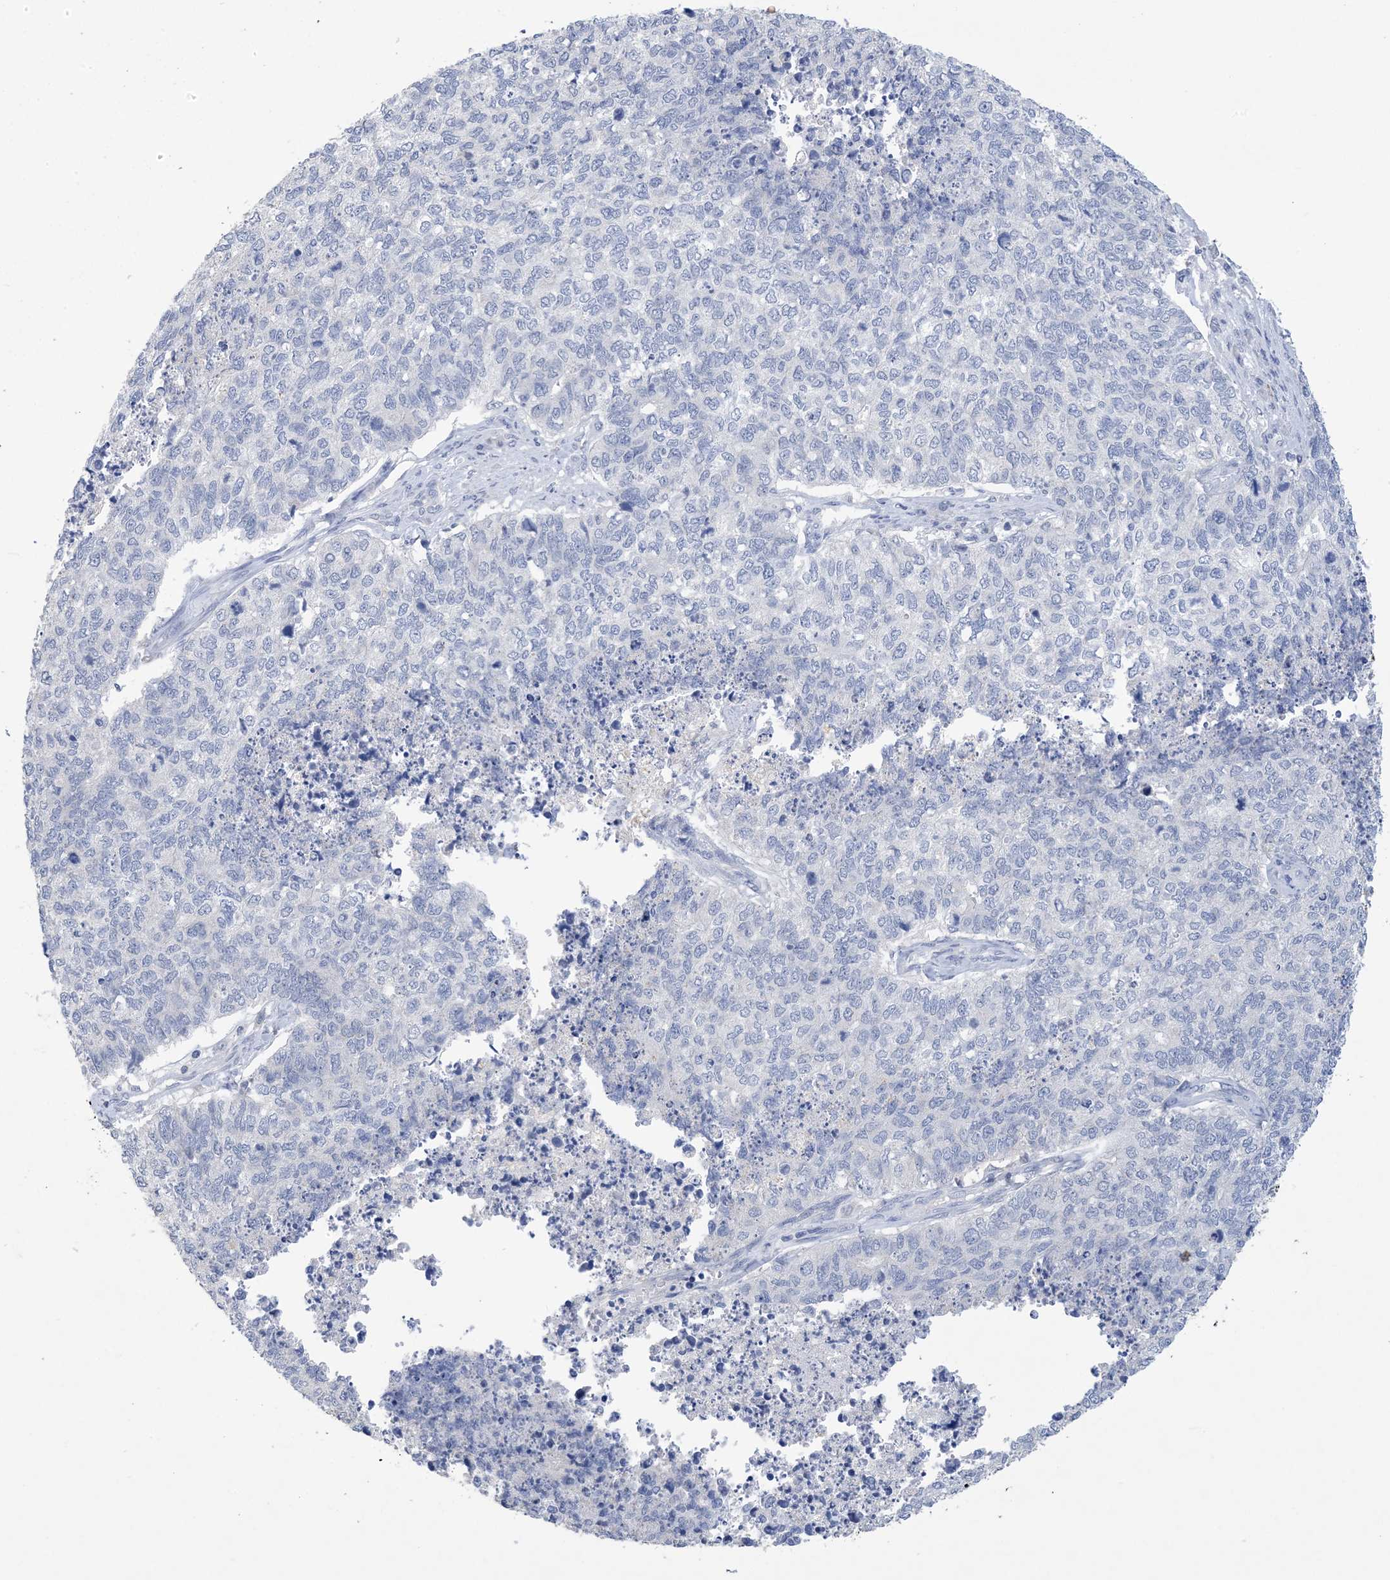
{"staining": {"intensity": "negative", "quantity": "none", "location": "none"}, "tissue": "cervical cancer", "cell_type": "Tumor cells", "image_type": "cancer", "snomed": [{"axis": "morphology", "description": "Squamous cell carcinoma, NOS"}, {"axis": "topography", "description": "Cervix"}], "caption": "High magnification brightfield microscopy of squamous cell carcinoma (cervical) stained with DAB (brown) and counterstained with hematoxylin (blue): tumor cells show no significant staining.", "gene": "DSC3", "patient": {"sex": "female", "age": 63}}